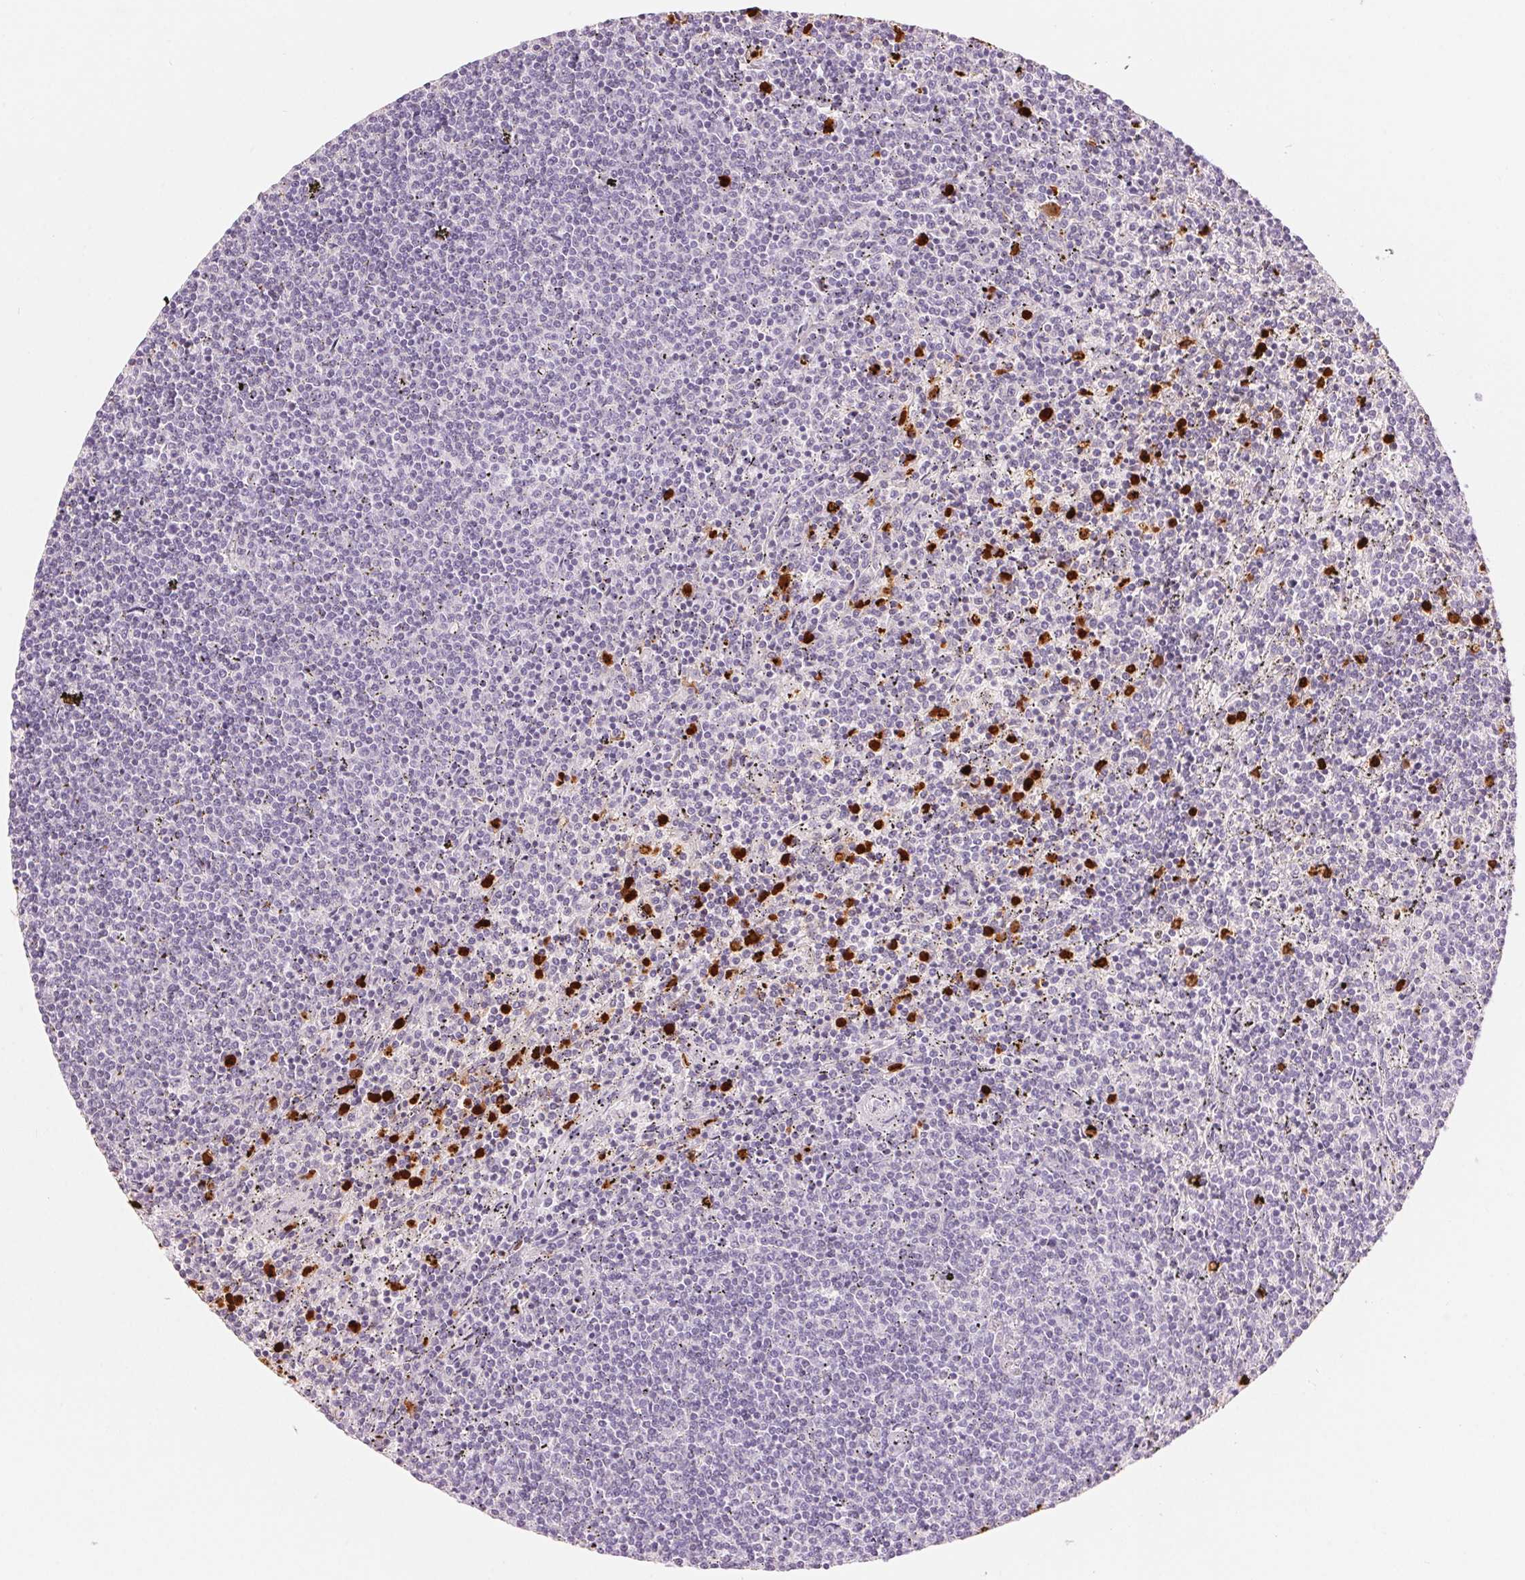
{"staining": {"intensity": "negative", "quantity": "none", "location": "none"}, "tissue": "lymphoma", "cell_type": "Tumor cells", "image_type": "cancer", "snomed": [{"axis": "morphology", "description": "Malignant lymphoma, non-Hodgkin's type, Low grade"}, {"axis": "topography", "description": "Spleen"}], "caption": "Lymphoma was stained to show a protein in brown. There is no significant expression in tumor cells.", "gene": "KLK7", "patient": {"sex": "female", "age": 50}}